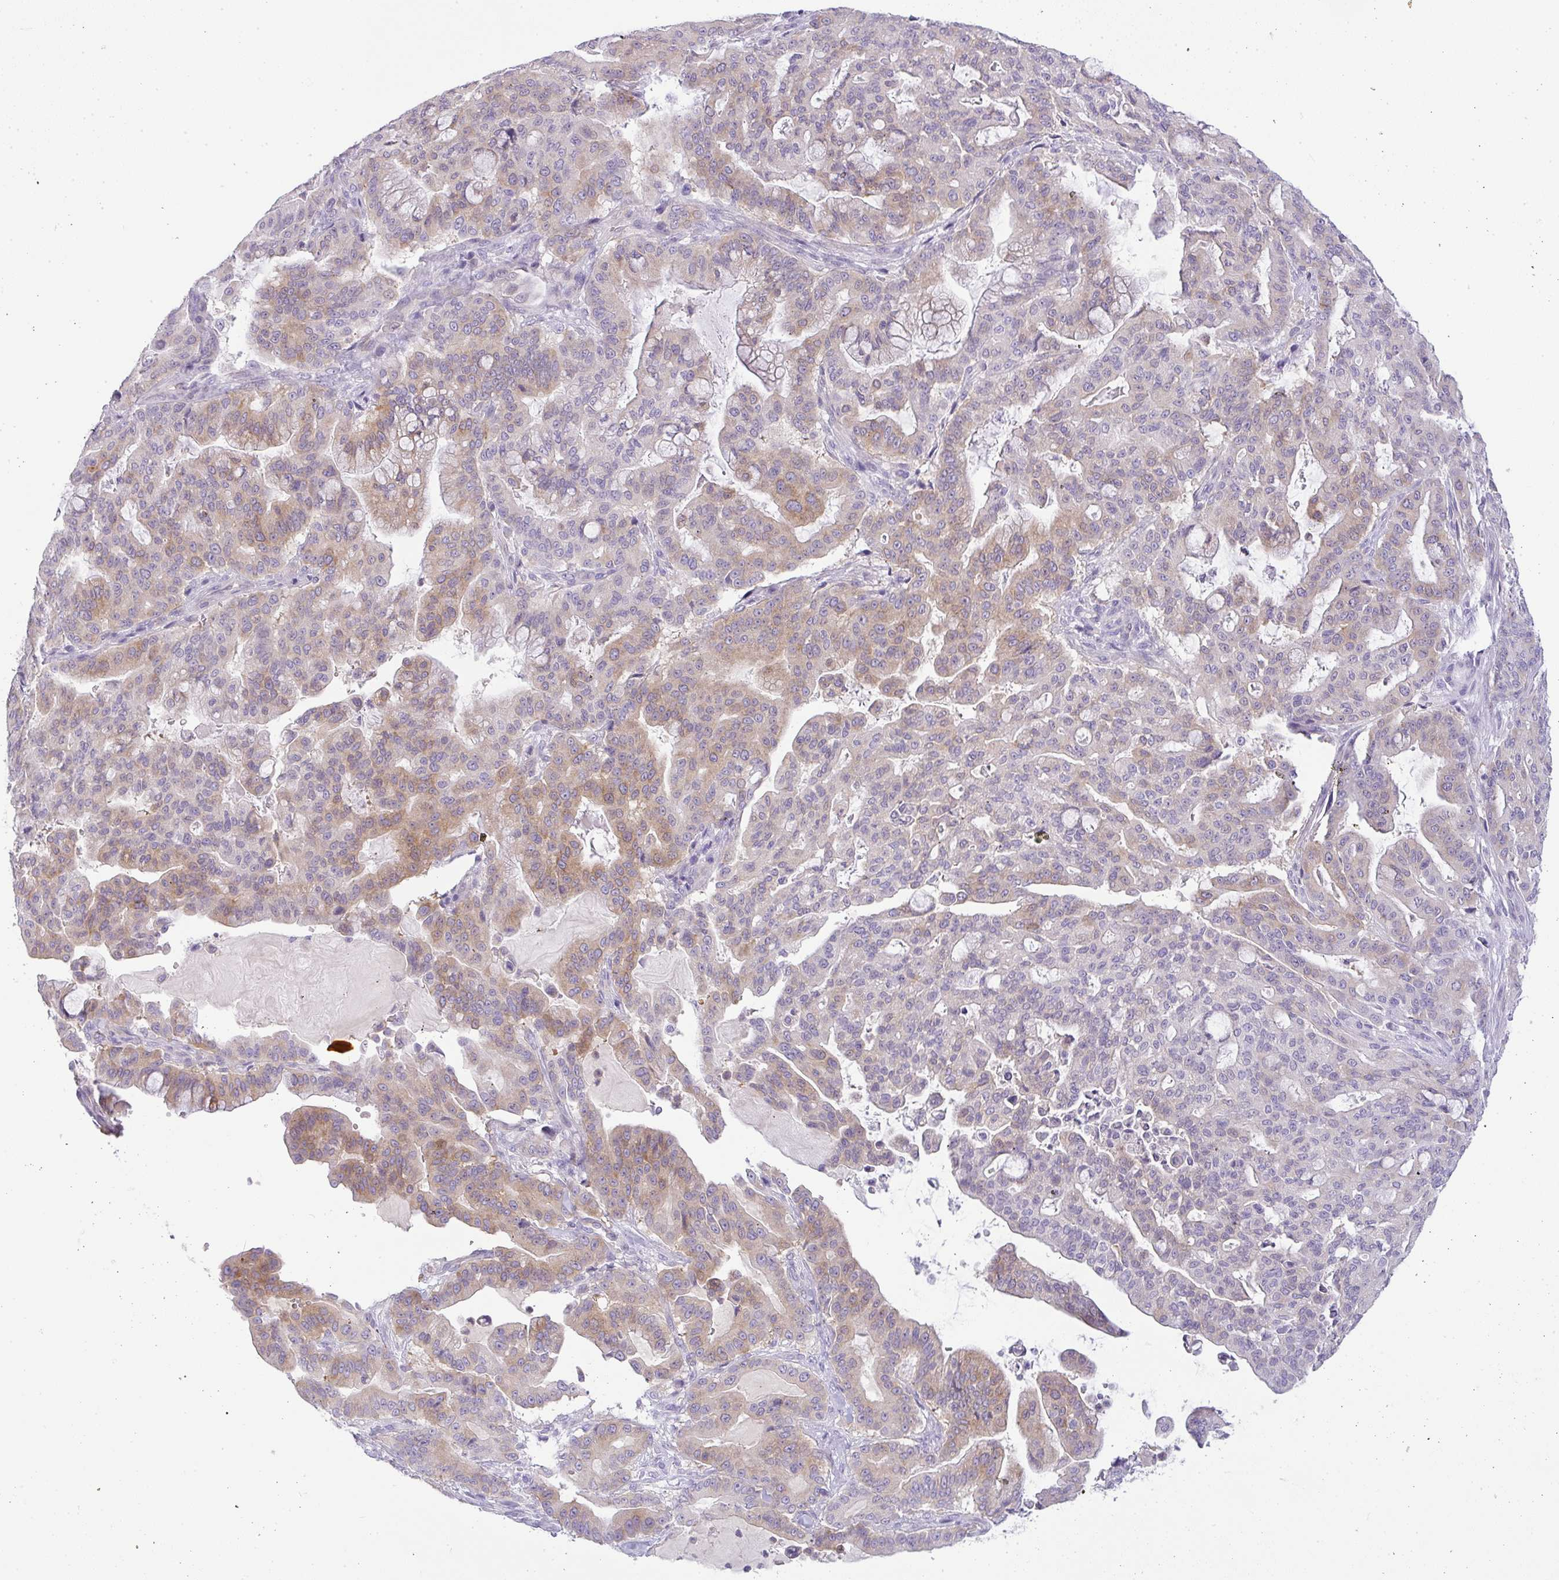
{"staining": {"intensity": "moderate", "quantity": "25%-75%", "location": "cytoplasmic/membranous"}, "tissue": "pancreatic cancer", "cell_type": "Tumor cells", "image_type": "cancer", "snomed": [{"axis": "morphology", "description": "Adenocarcinoma, NOS"}, {"axis": "topography", "description": "Pancreas"}], "caption": "Approximately 25%-75% of tumor cells in pancreatic cancer (adenocarcinoma) show moderate cytoplasmic/membranous protein staining as visualized by brown immunohistochemical staining.", "gene": "LIPE", "patient": {"sex": "male", "age": 63}}